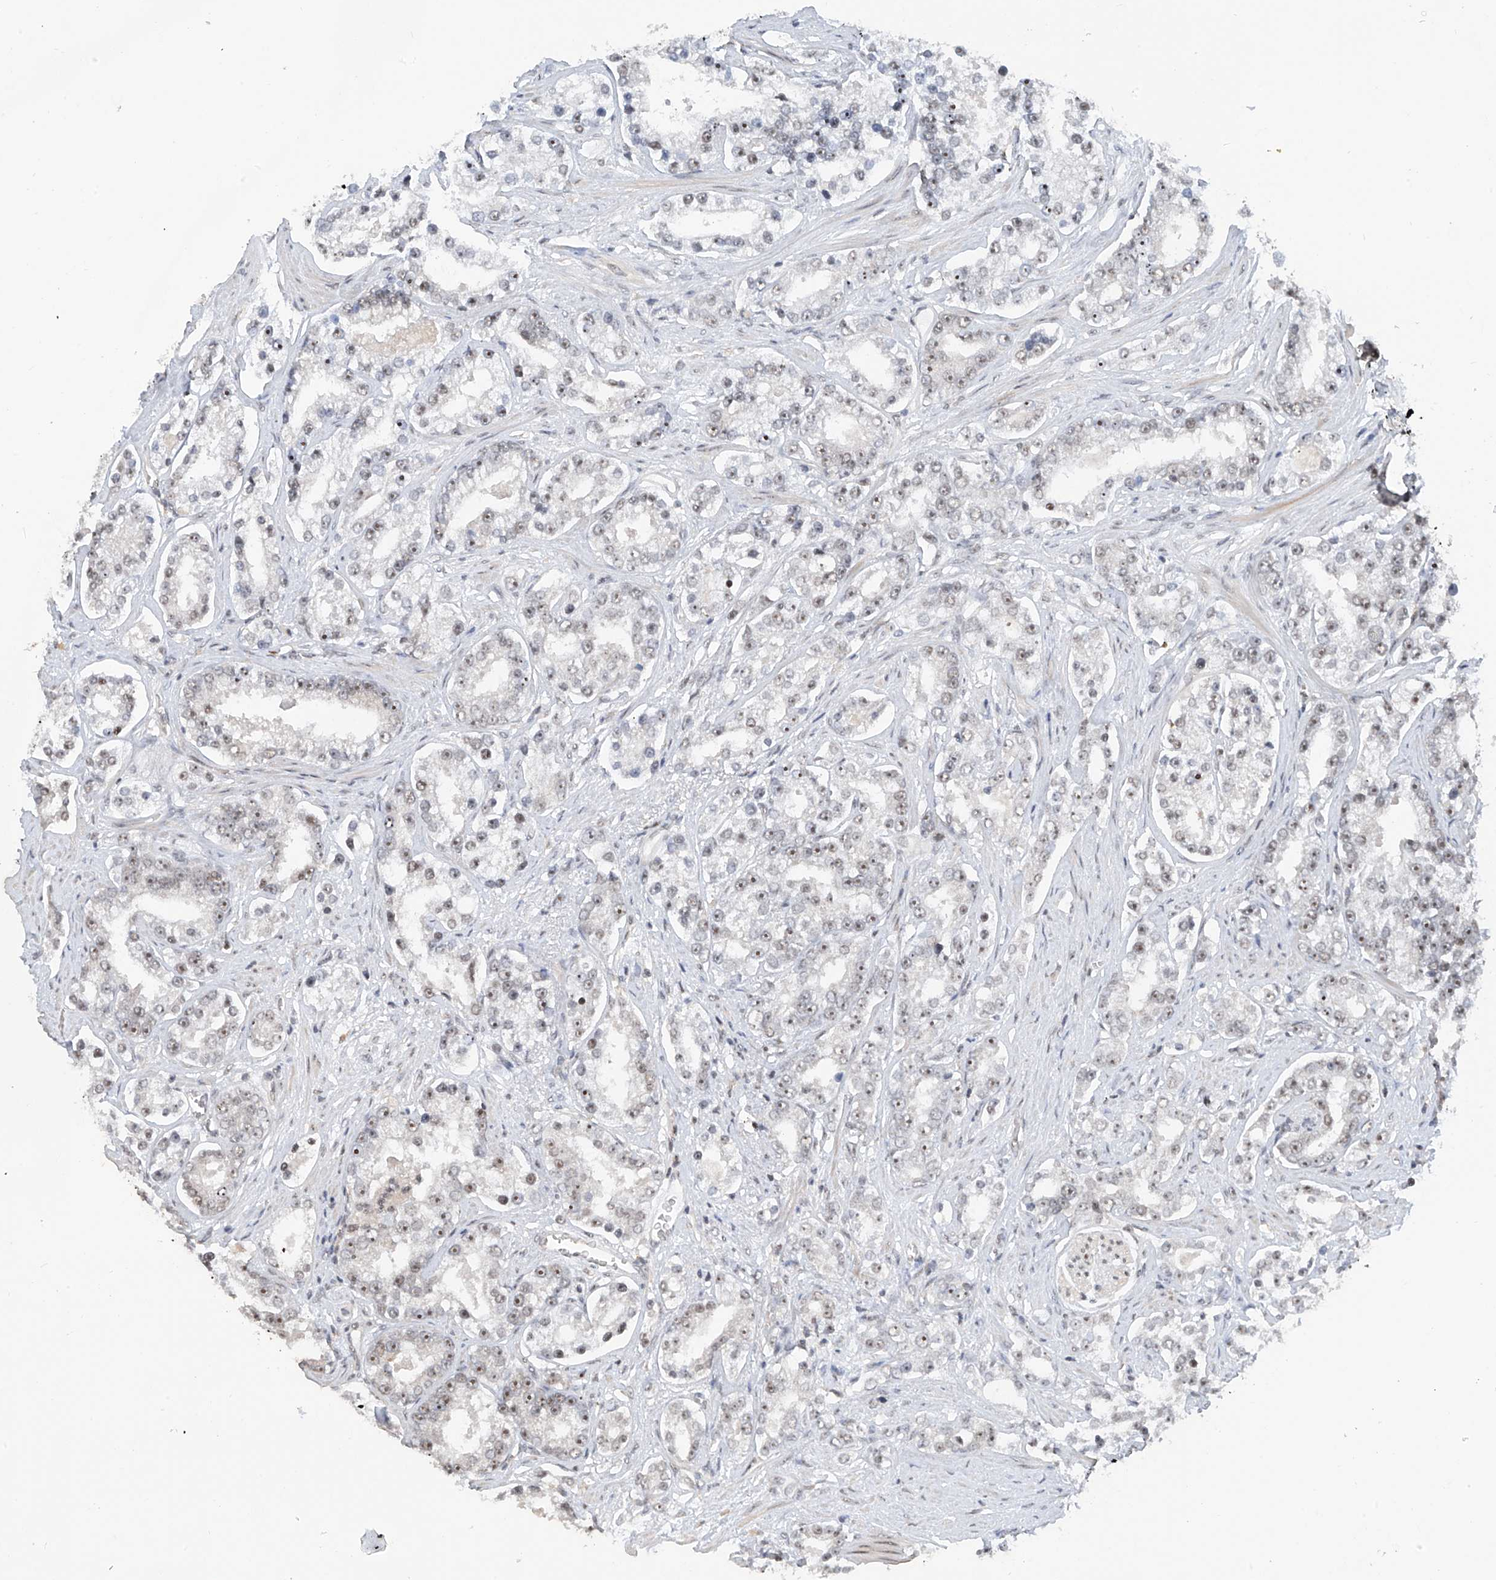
{"staining": {"intensity": "weak", "quantity": "<25%", "location": "nuclear"}, "tissue": "prostate cancer", "cell_type": "Tumor cells", "image_type": "cancer", "snomed": [{"axis": "morphology", "description": "Normal tissue, NOS"}, {"axis": "morphology", "description": "Adenocarcinoma, High grade"}, {"axis": "topography", "description": "Prostate"}], "caption": "A high-resolution photomicrograph shows immunohistochemistry (IHC) staining of prostate cancer, which reveals no significant expression in tumor cells. Brightfield microscopy of immunohistochemistry stained with DAB (3,3'-diaminobenzidine) (brown) and hematoxylin (blue), captured at high magnification.", "gene": "C1orf131", "patient": {"sex": "male", "age": 83}}